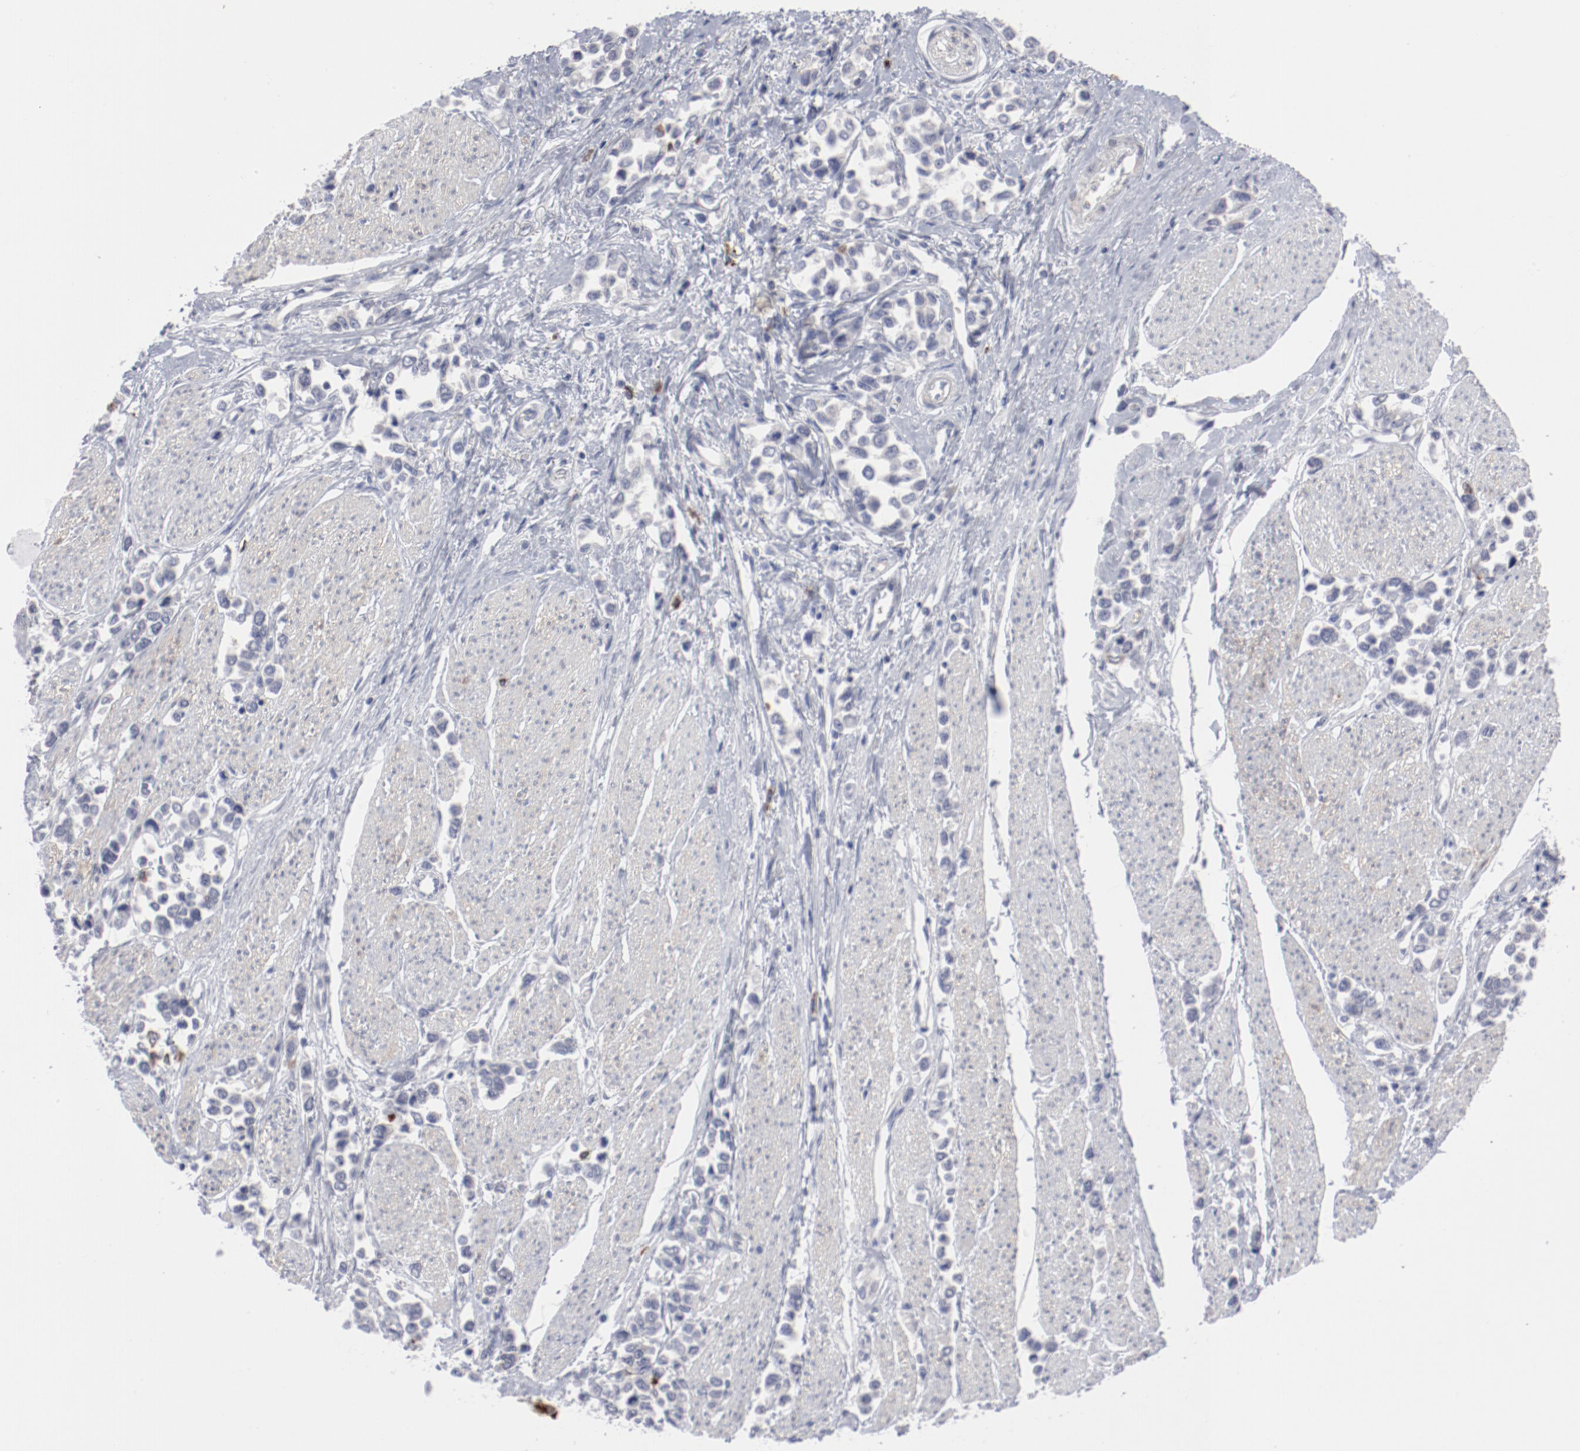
{"staining": {"intensity": "negative", "quantity": "none", "location": "none"}, "tissue": "stomach cancer", "cell_type": "Tumor cells", "image_type": "cancer", "snomed": [{"axis": "morphology", "description": "Adenocarcinoma, NOS"}, {"axis": "topography", "description": "Stomach, upper"}], "caption": "DAB immunohistochemical staining of stomach adenocarcinoma reveals no significant positivity in tumor cells.", "gene": "SH3BGR", "patient": {"sex": "male", "age": 76}}